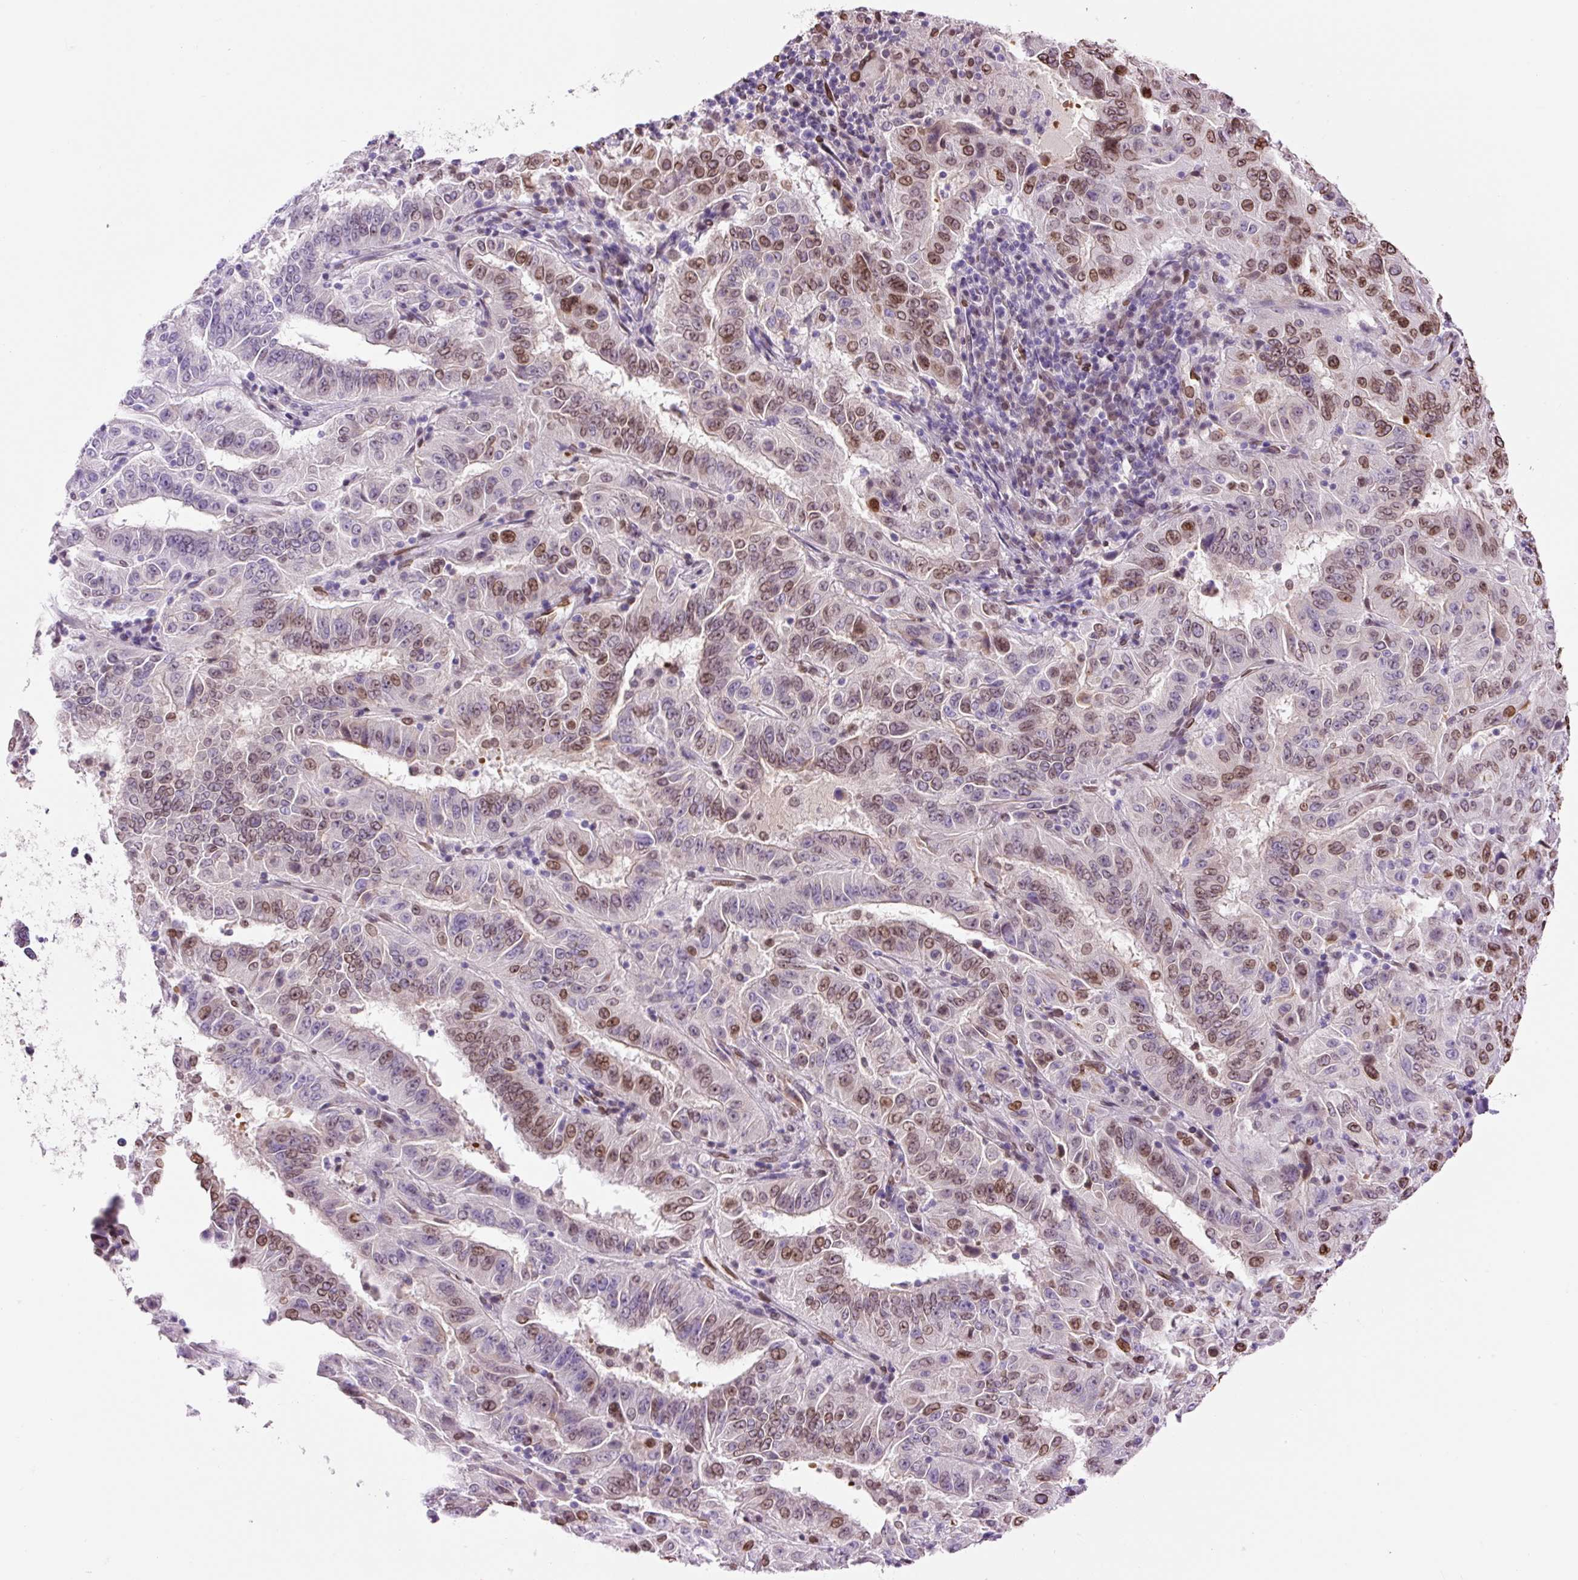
{"staining": {"intensity": "moderate", "quantity": "25%-75%", "location": "cytoplasmic/membranous,nuclear"}, "tissue": "pancreatic cancer", "cell_type": "Tumor cells", "image_type": "cancer", "snomed": [{"axis": "morphology", "description": "Adenocarcinoma, NOS"}, {"axis": "topography", "description": "Pancreas"}], "caption": "Immunohistochemical staining of pancreatic cancer (adenocarcinoma) demonstrates medium levels of moderate cytoplasmic/membranous and nuclear protein positivity in about 25%-75% of tumor cells.", "gene": "ZNF224", "patient": {"sex": "male", "age": 63}}